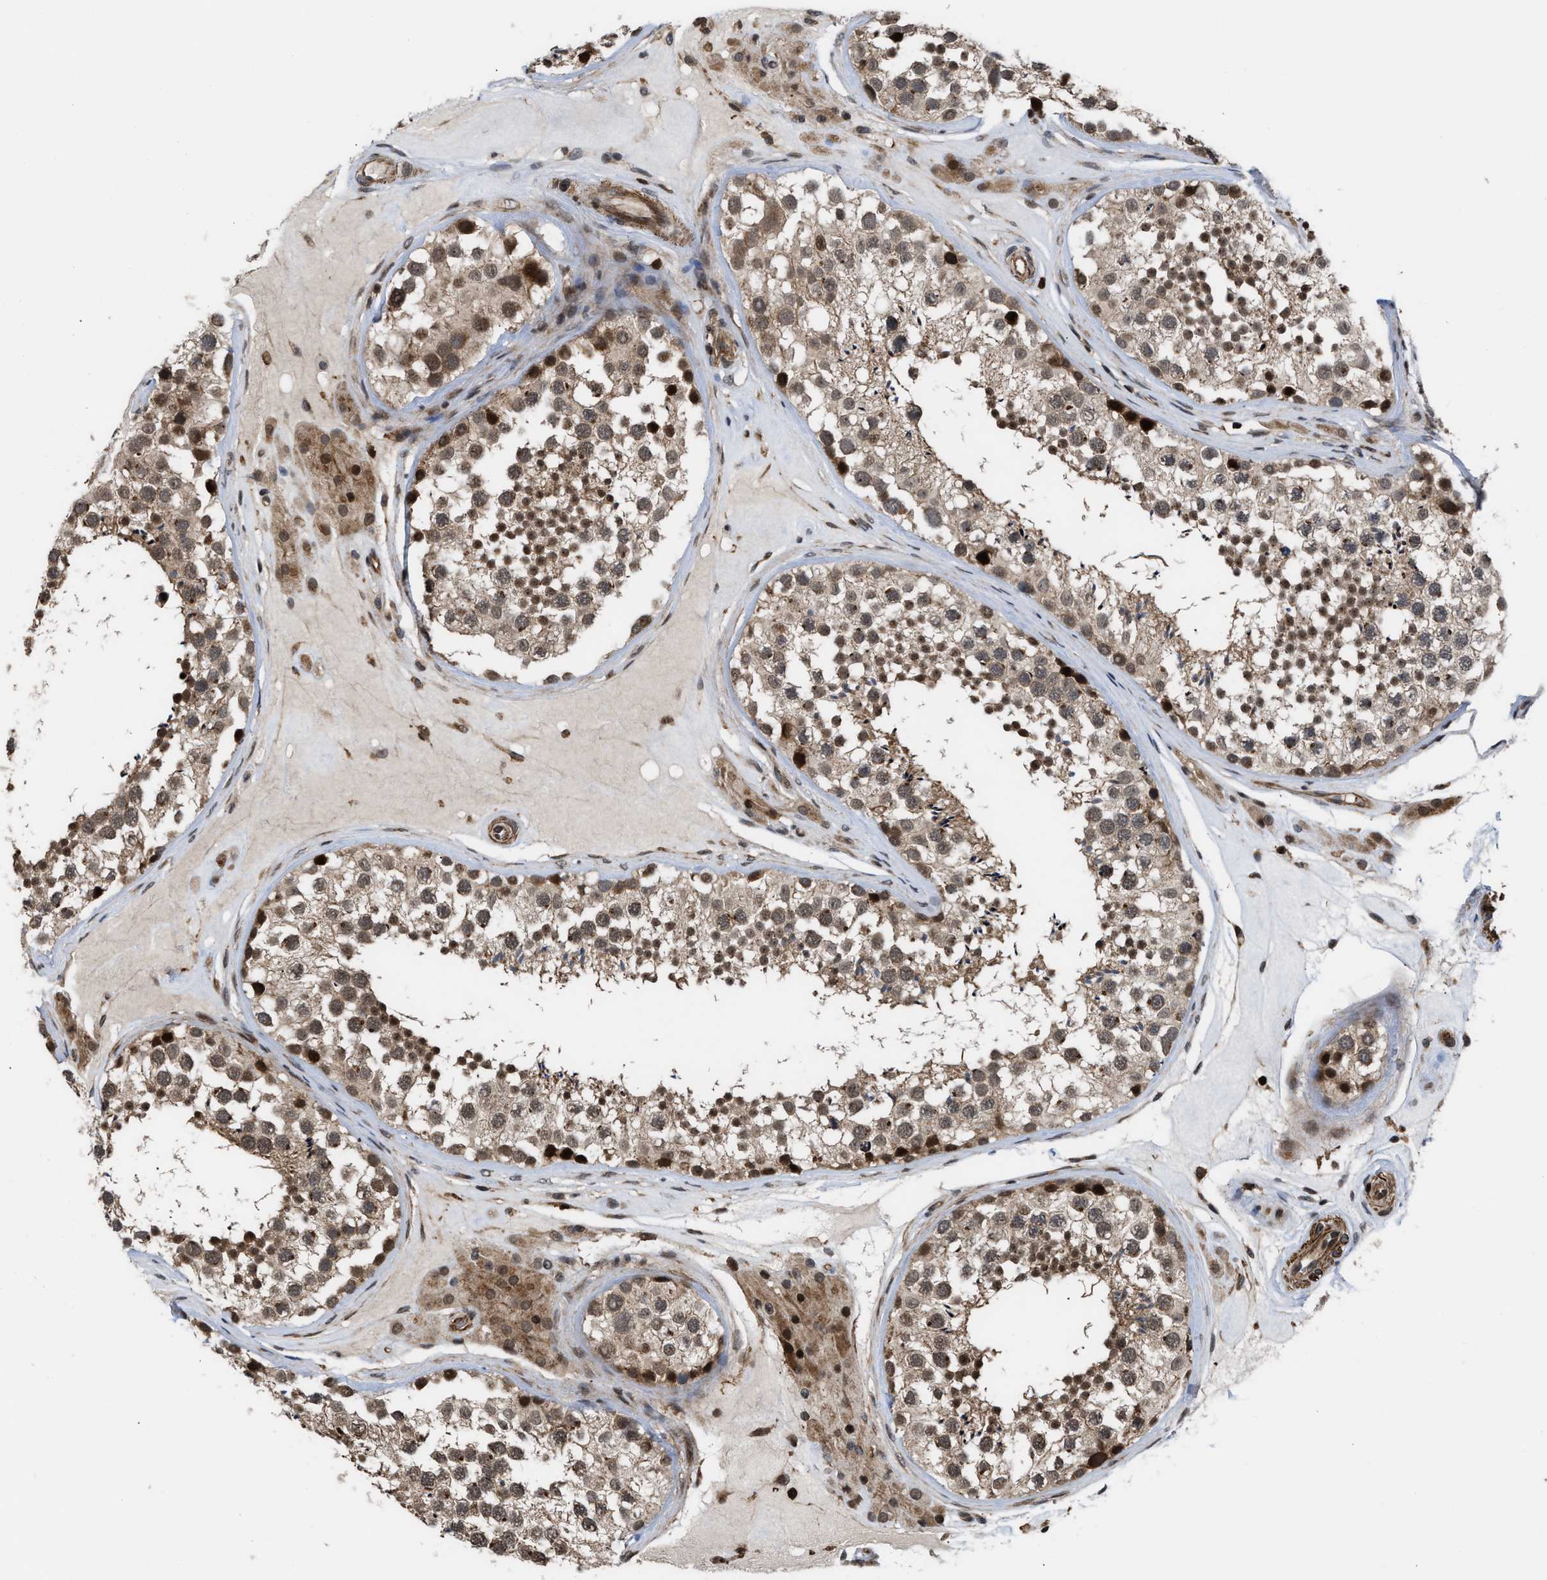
{"staining": {"intensity": "moderate", "quantity": ">75%", "location": "cytoplasmic/membranous,nuclear"}, "tissue": "testis", "cell_type": "Cells in seminiferous ducts", "image_type": "normal", "snomed": [{"axis": "morphology", "description": "Normal tissue, NOS"}, {"axis": "topography", "description": "Testis"}], "caption": "A medium amount of moderate cytoplasmic/membranous,nuclear expression is seen in about >75% of cells in seminiferous ducts in benign testis.", "gene": "STAU2", "patient": {"sex": "male", "age": 46}}